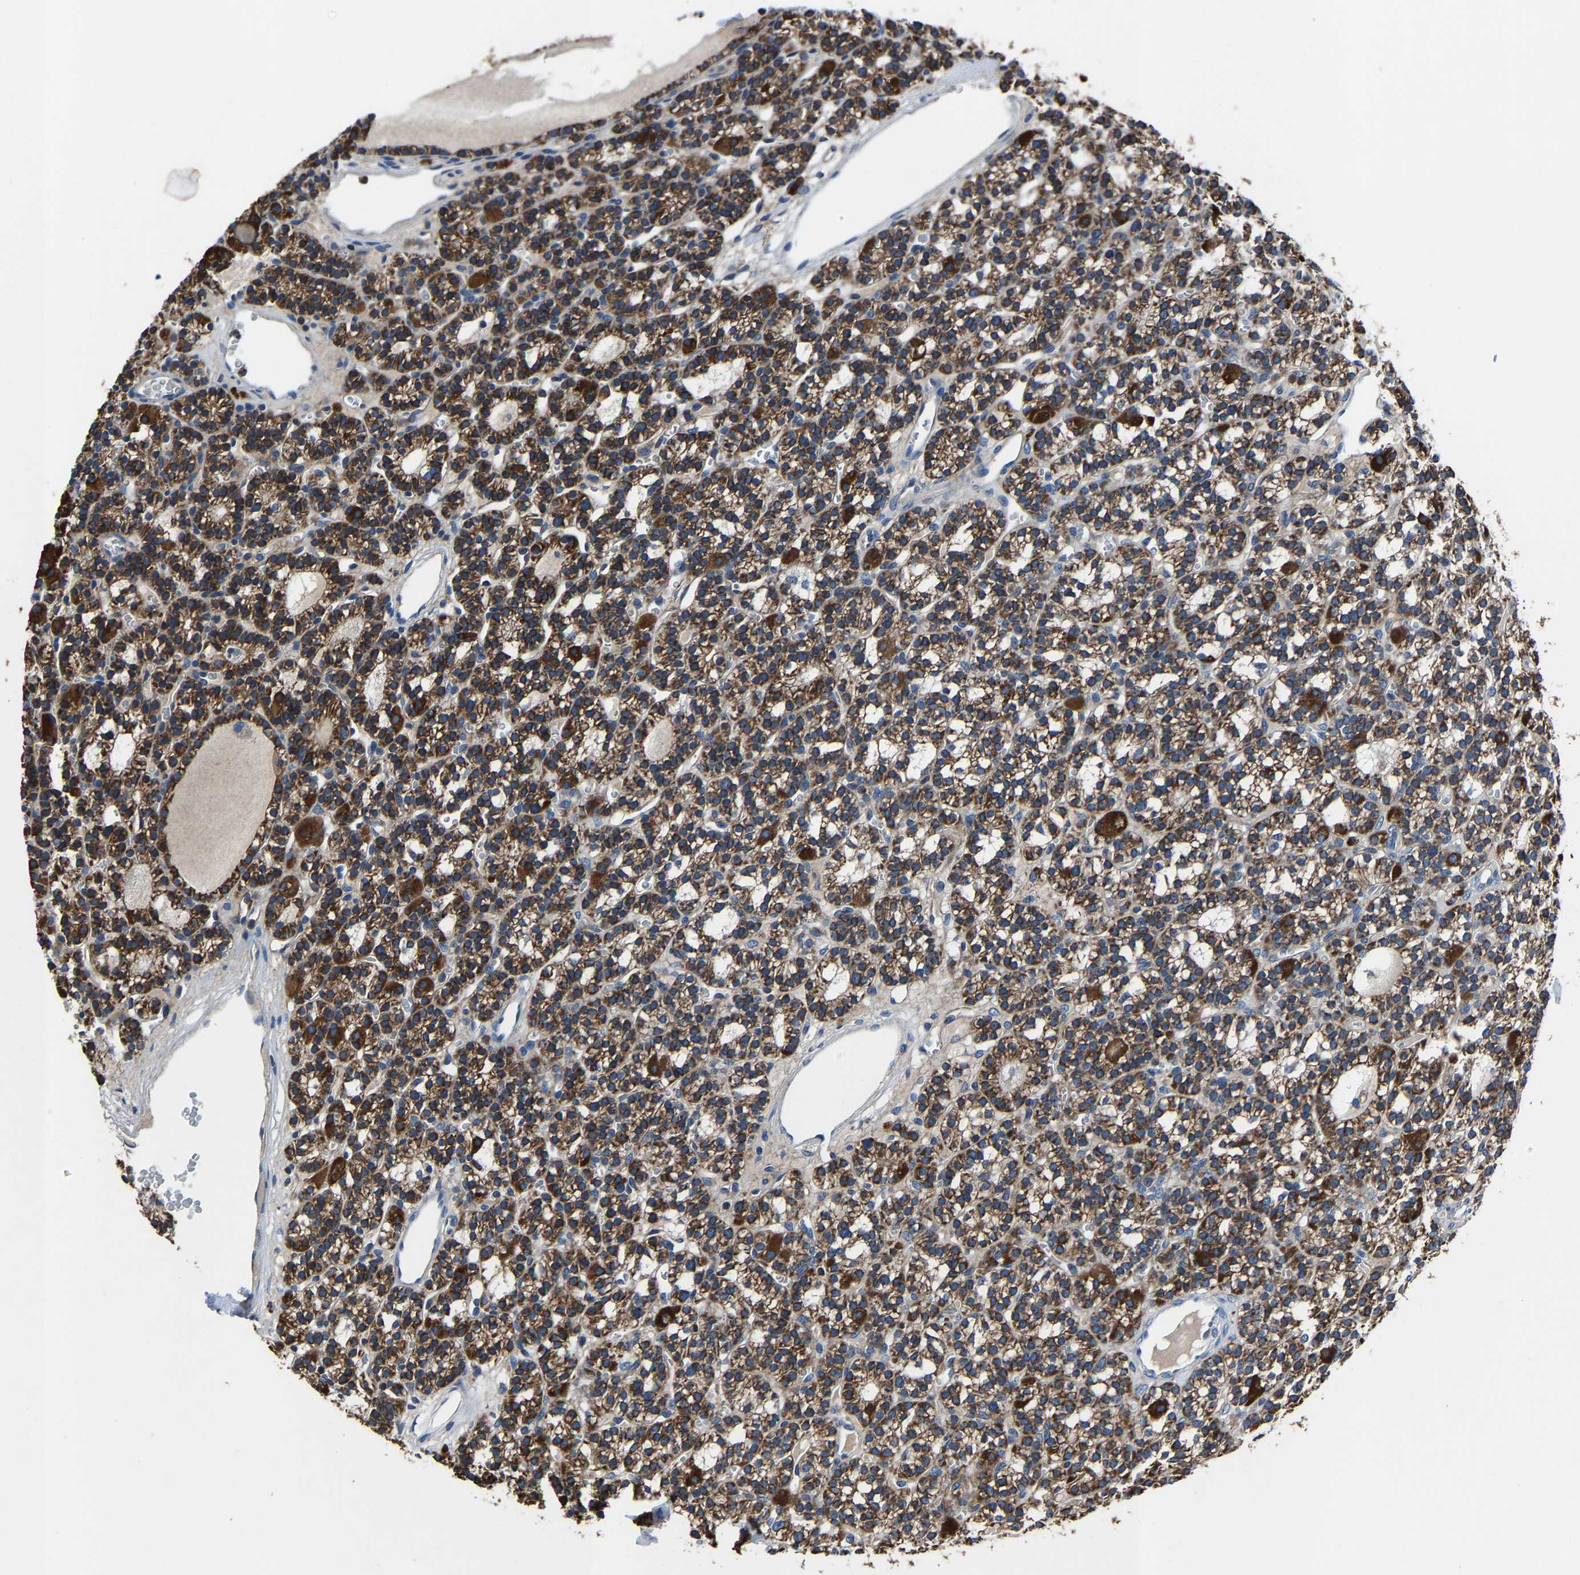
{"staining": {"intensity": "strong", "quantity": ">75%", "location": "cytoplasmic/membranous"}, "tissue": "parathyroid gland", "cell_type": "Glandular cells", "image_type": "normal", "snomed": [{"axis": "morphology", "description": "Normal tissue, NOS"}, {"axis": "morphology", "description": "Adenoma, NOS"}, {"axis": "topography", "description": "Parathyroid gland"}], "caption": "Immunohistochemistry micrograph of benign parathyroid gland: human parathyroid gland stained using IHC demonstrates high levels of strong protein expression localized specifically in the cytoplasmic/membranous of glandular cells, appearing as a cytoplasmic/membranous brown color.", "gene": "KIAA1958", "patient": {"sex": "female", "age": 58}}